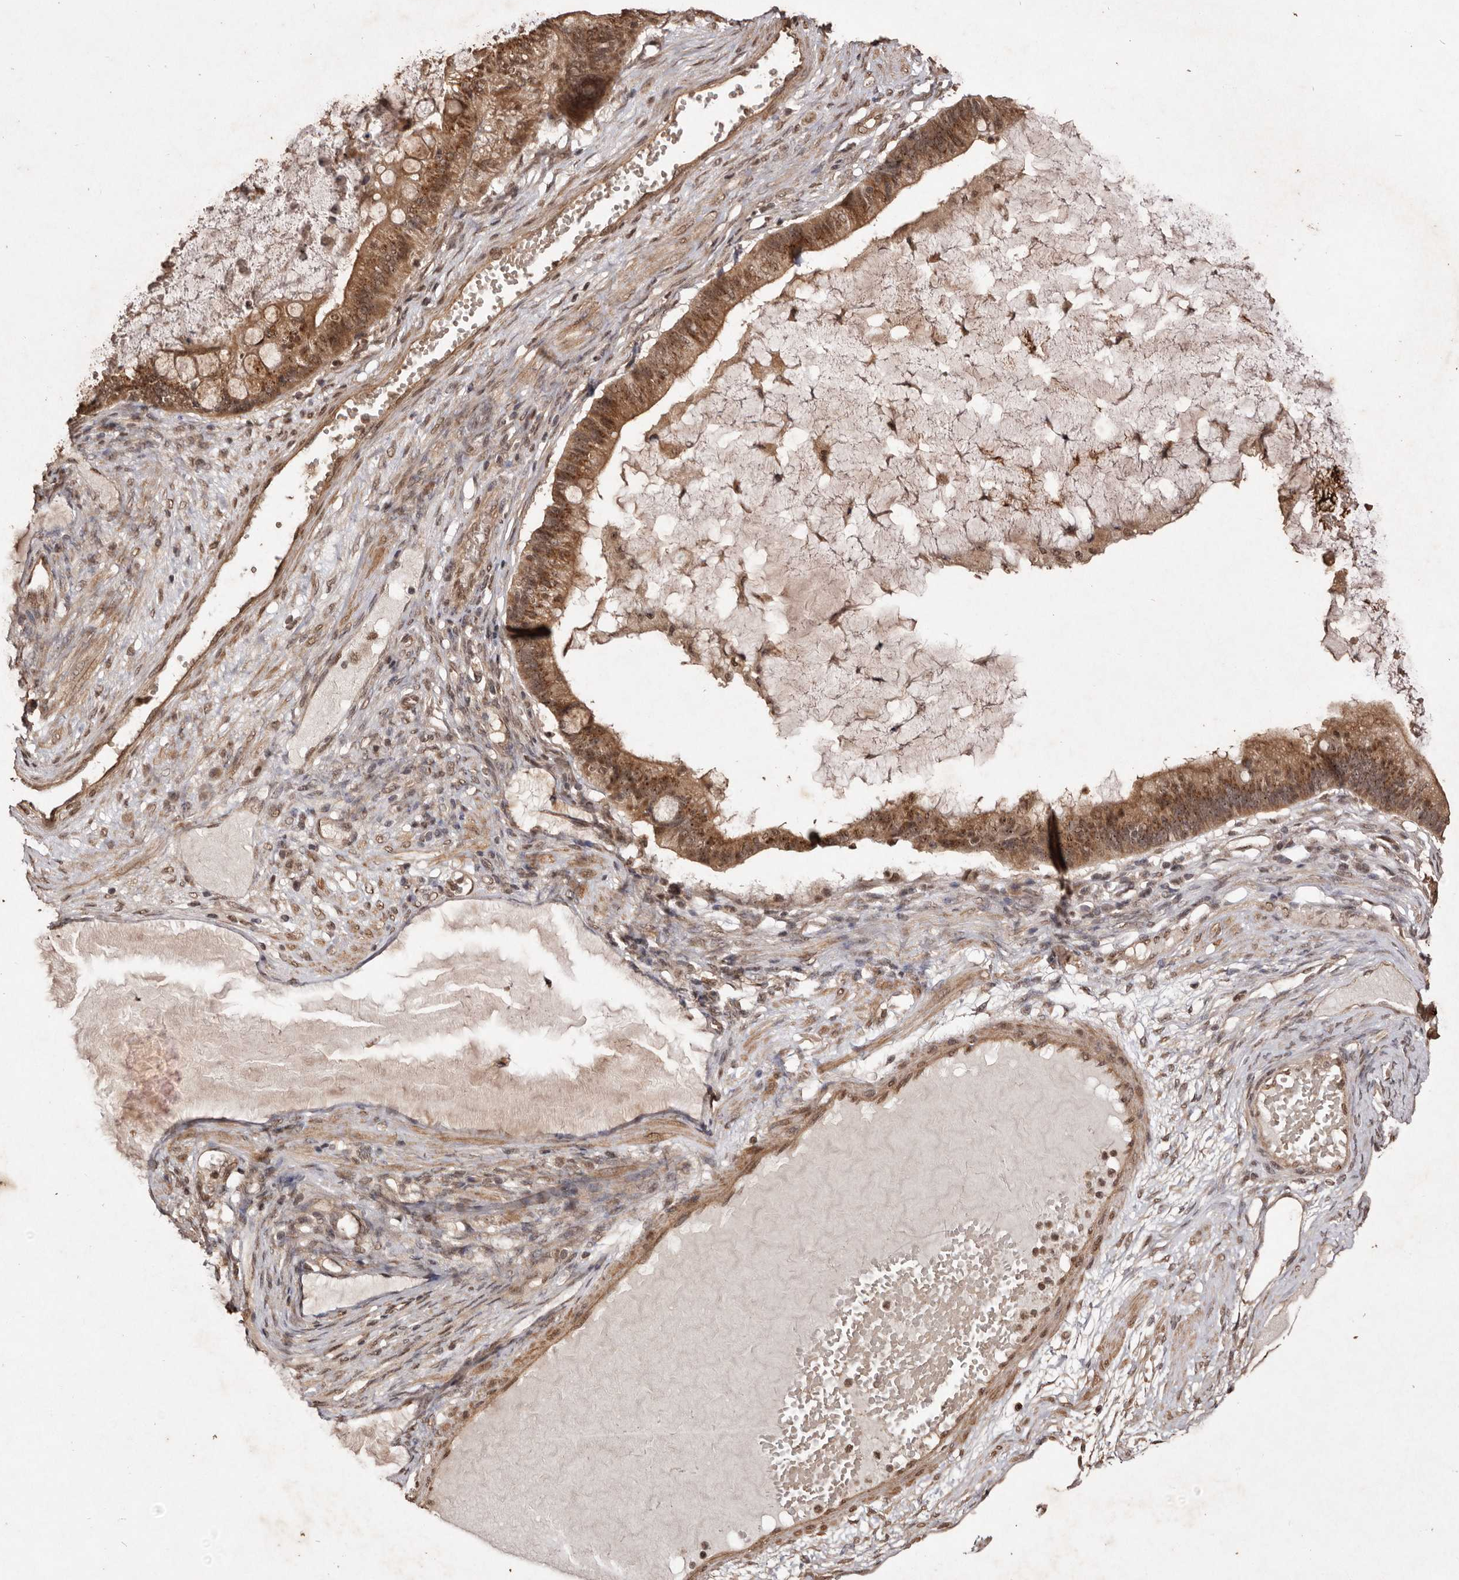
{"staining": {"intensity": "moderate", "quantity": ">75%", "location": "cytoplasmic/membranous,nuclear"}, "tissue": "ovarian cancer", "cell_type": "Tumor cells", "image_type": "cancer", "snomed": [{"axis": "morphology", "description": "Cystadenocarcinoma, mucinous, NOS"}, {"axis": "topography", "description": "Ovary"}], "caption": "Brown immunohistochemical staining in mucinous cystadenocarcinoma (ovarian) displays moderate cytoplasmic/membranous and nuclear positivity in approximately >75% of tumor cells.", "gene": "NOTCH1", "patient": {"sex": "female", "age": 61}}